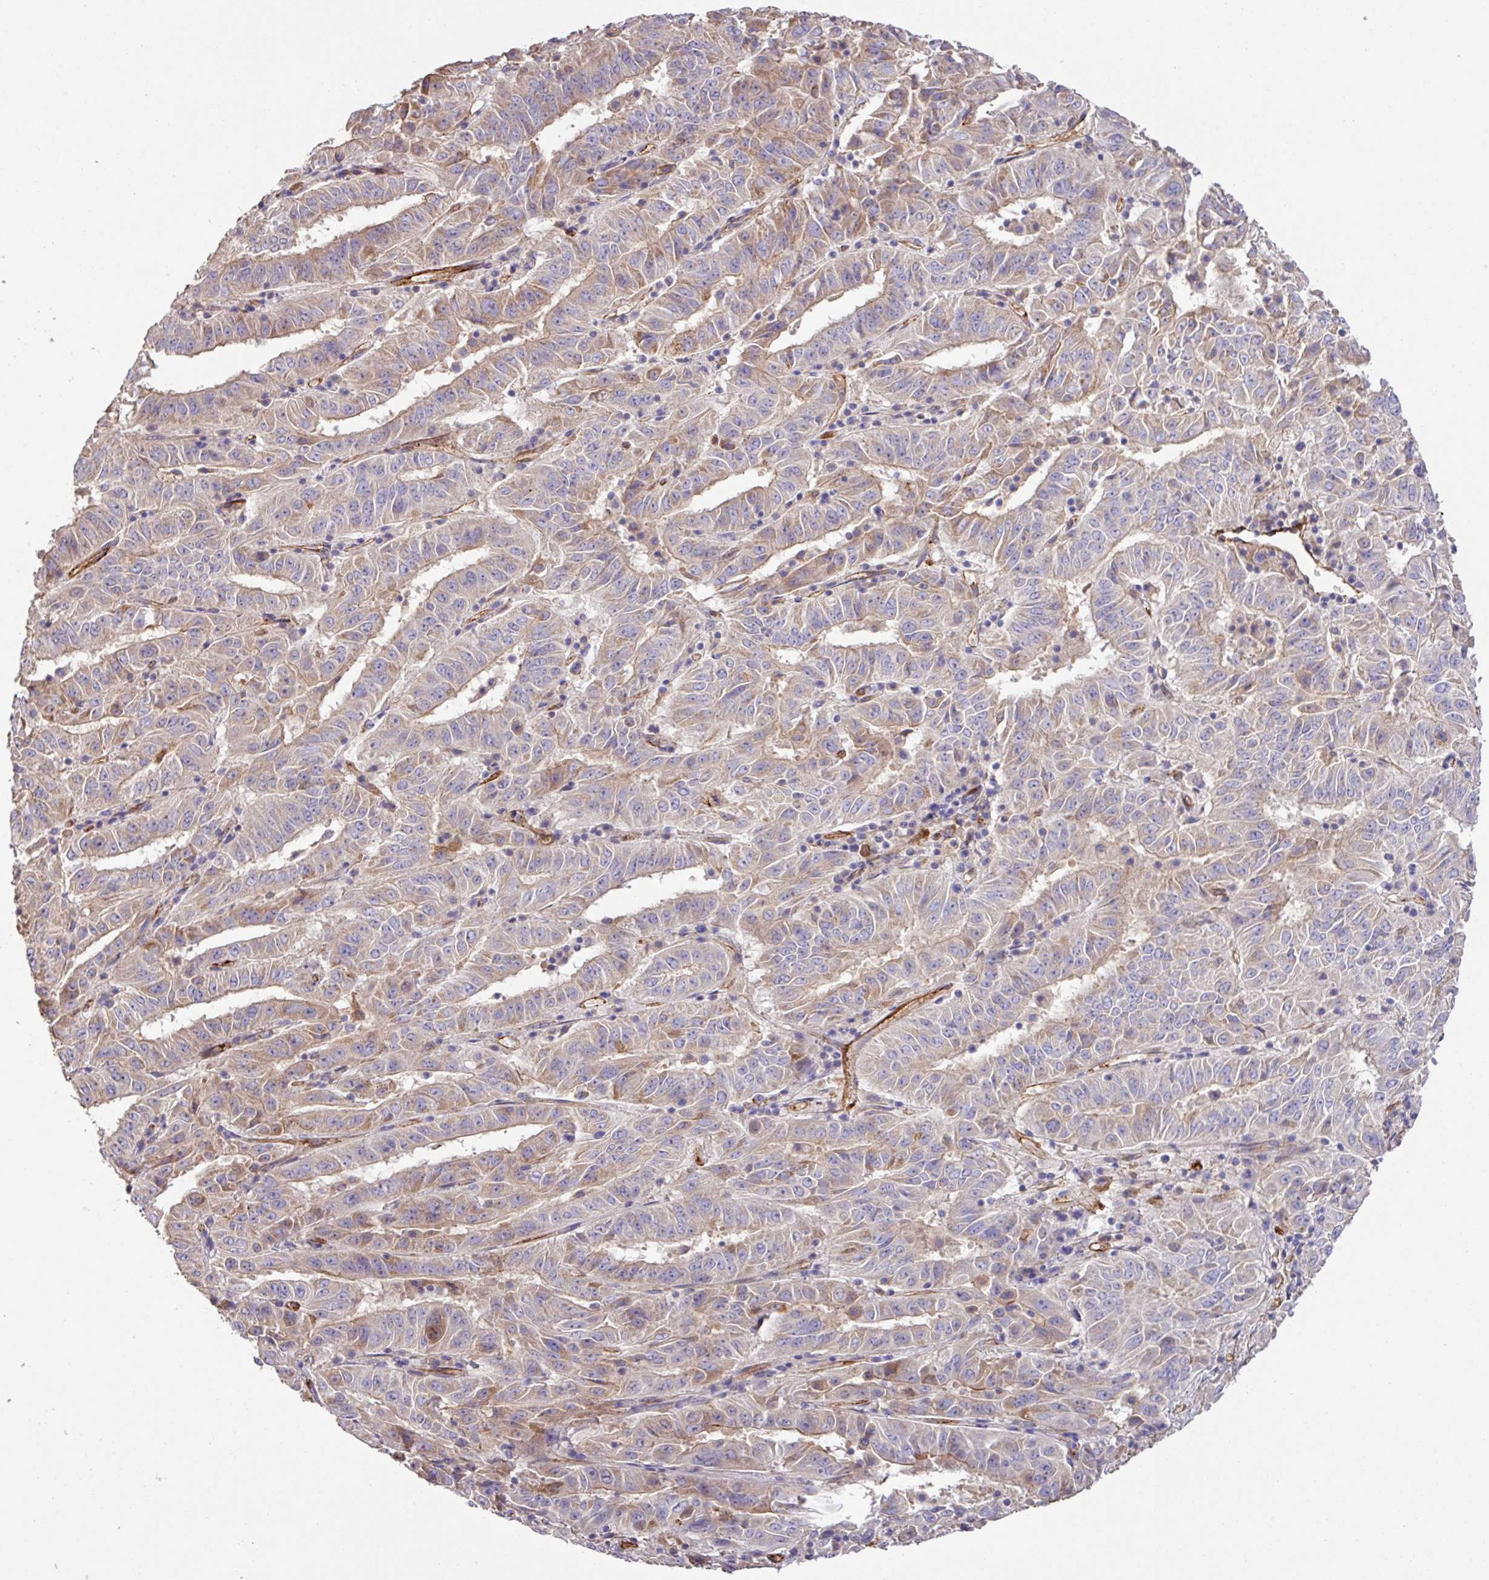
{"staining": {"intensity": "moderate", "quantity": "25%-75%", "location": "cytoplasmic/membranous"}, "tissue": "pancreatic cancer", "cell_type": "Tumor cells", "image_type": "cancer", "snomed": [{"axis": "morphology", "description": "Adenocarcinoma, NOS"}, {"axis": "topography", "description": "Pancreas"}], "caption": "This is a micrograph of IHC staining of pancreatic cancer (adenocarcinoma), which shows moderate expression in the cytoplasmic/membranous of tumor cells.", "gene": "LRRC53", "patient": {"sex": "male", "age": 63}}